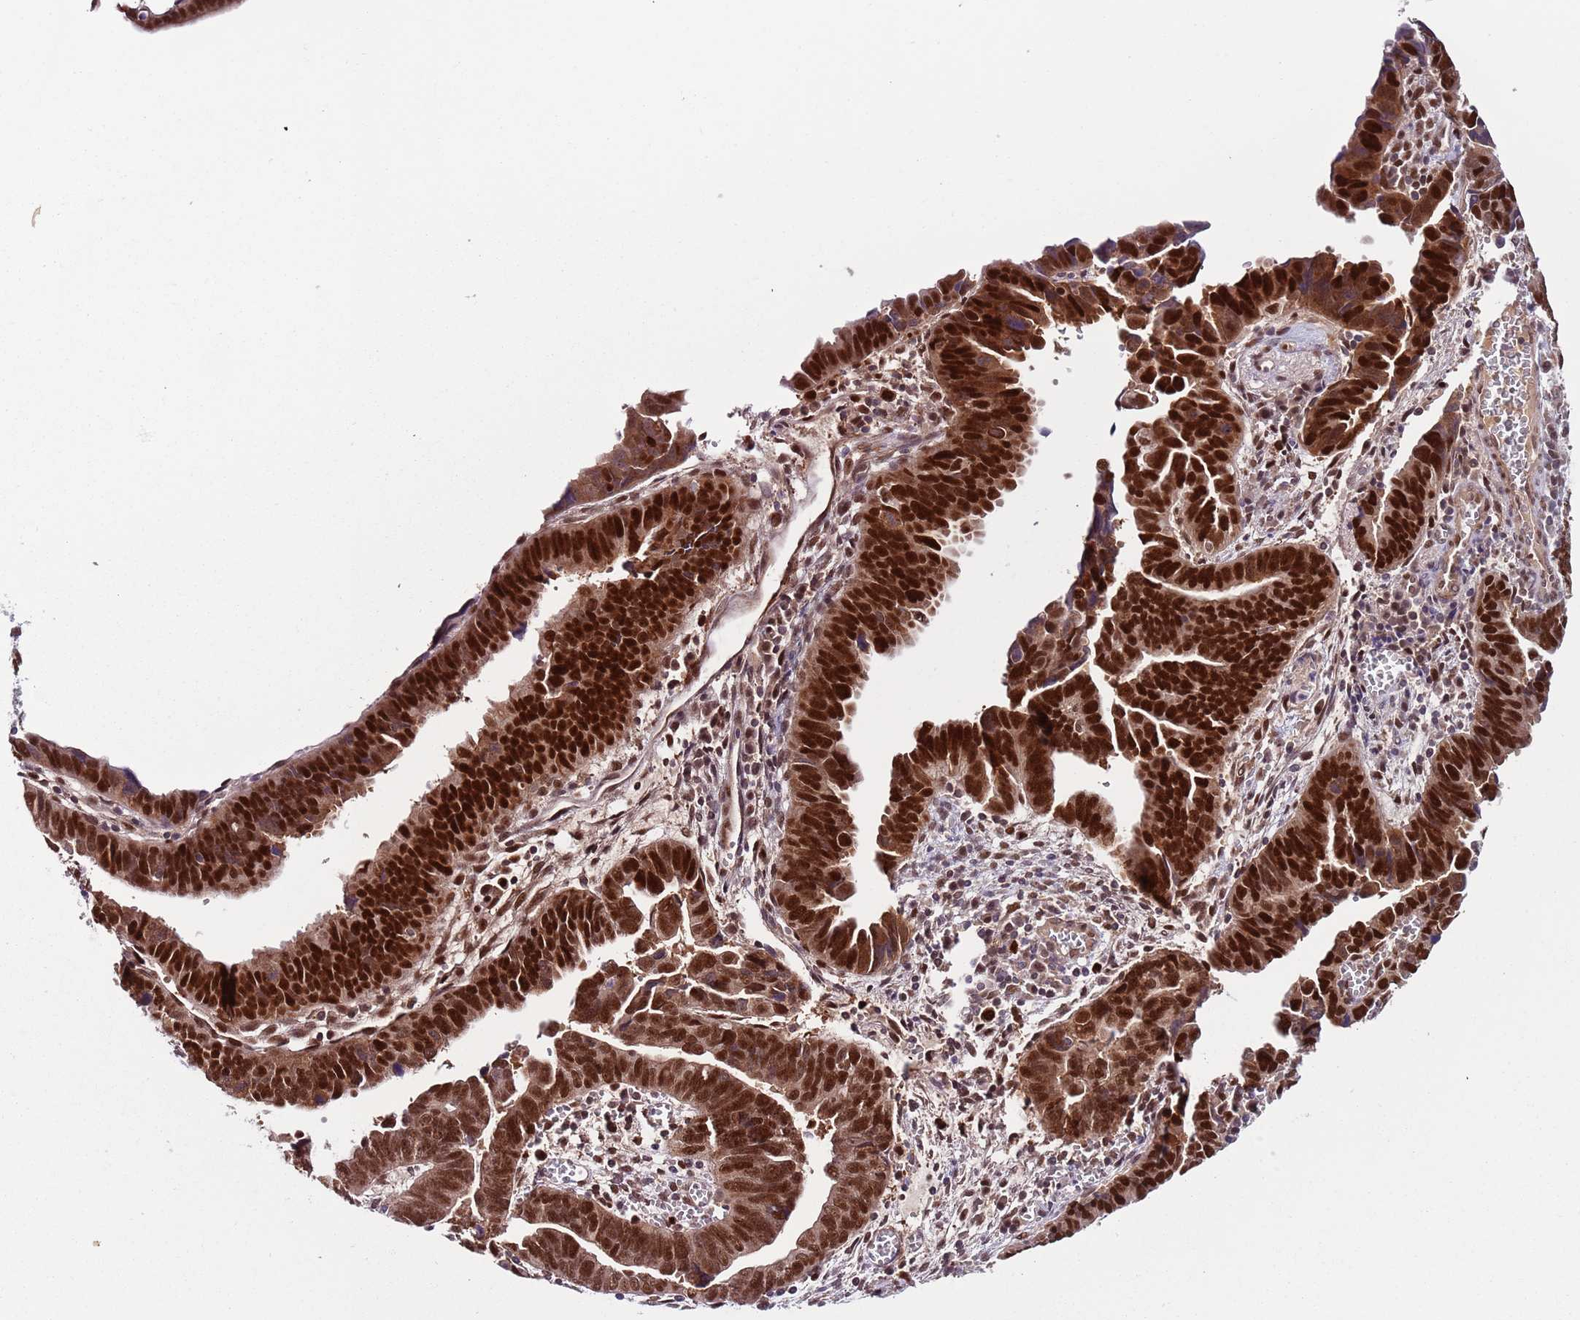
{"staining": {"intensity": "strong", "quantity": ">75%", "location": "nuclear"}, "tissue": "endometrial cancer", "cell_type": "Tumor cells", "image_type": "cancer", "snomed": [{"axis": "morphology", "description": "Adenocarcinoma, NOS"}, {"axis": "topography", "description": "Endometrium"}], "caption": "Endometrial cancer stained for a protein (brown) exhibits strong nuclear positive expression in approximately >75% of tumor cells.", "gene": "RMND5B", "patient": {"sex": "female", "age": 75}}